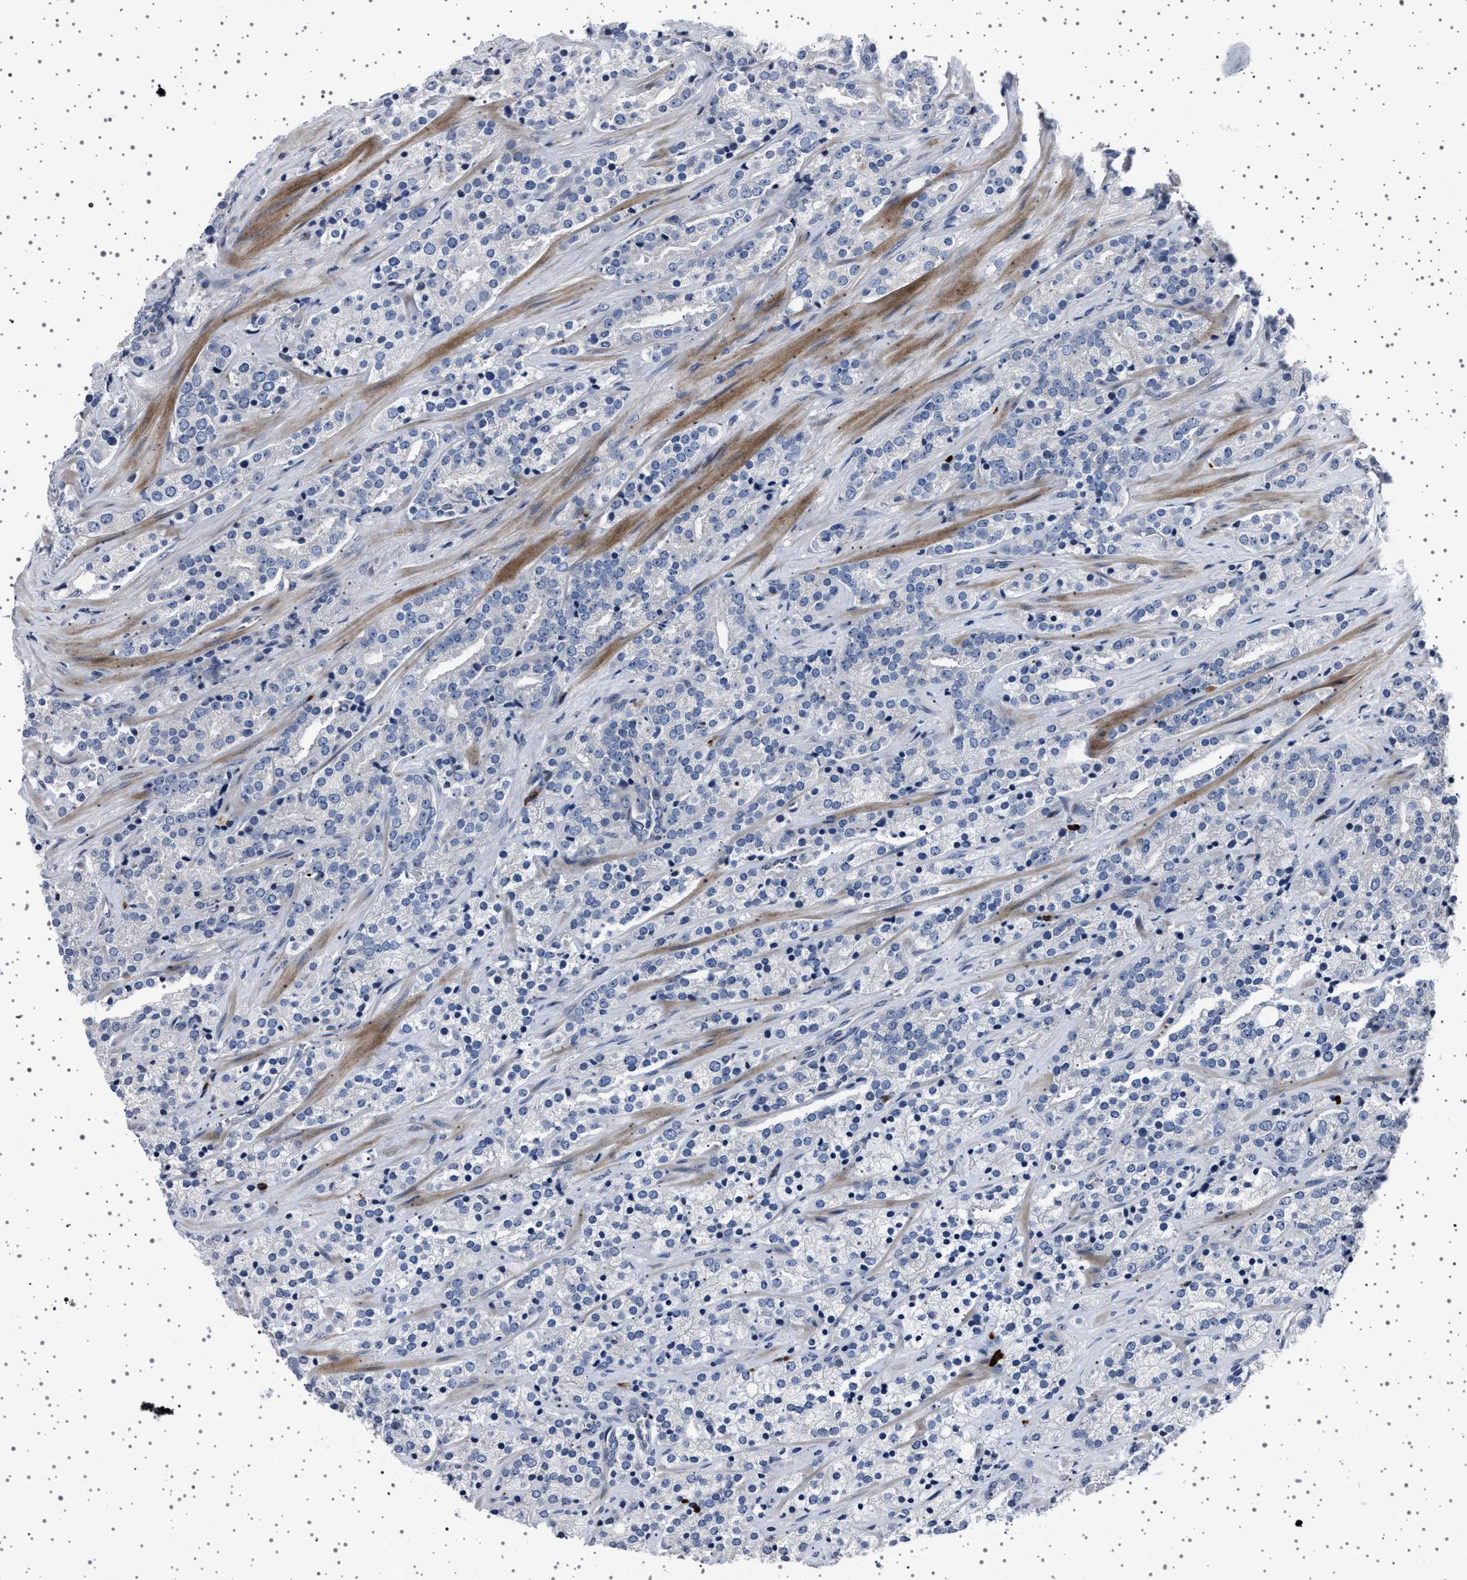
{"staining": {"intensity": "negative", "quantity": "none", "location": "none"}, "tissue": "prostate cancer", "cell_type": "Tumor cells", "image_type": "cancer", "snomed": [{"axis": "morphology", "description": "Adenocarcinoma, High grade"}, {"axis": "topography", "description": "Prostate"}], "caption": "A high-resolution histopathology image shows IHC staining of high-grade adenocarcinoma (prostate), which exhibits no significant expression in tumor cells.", "gene": "PAK5", "patient": {"sex": "male", "age": 71}}